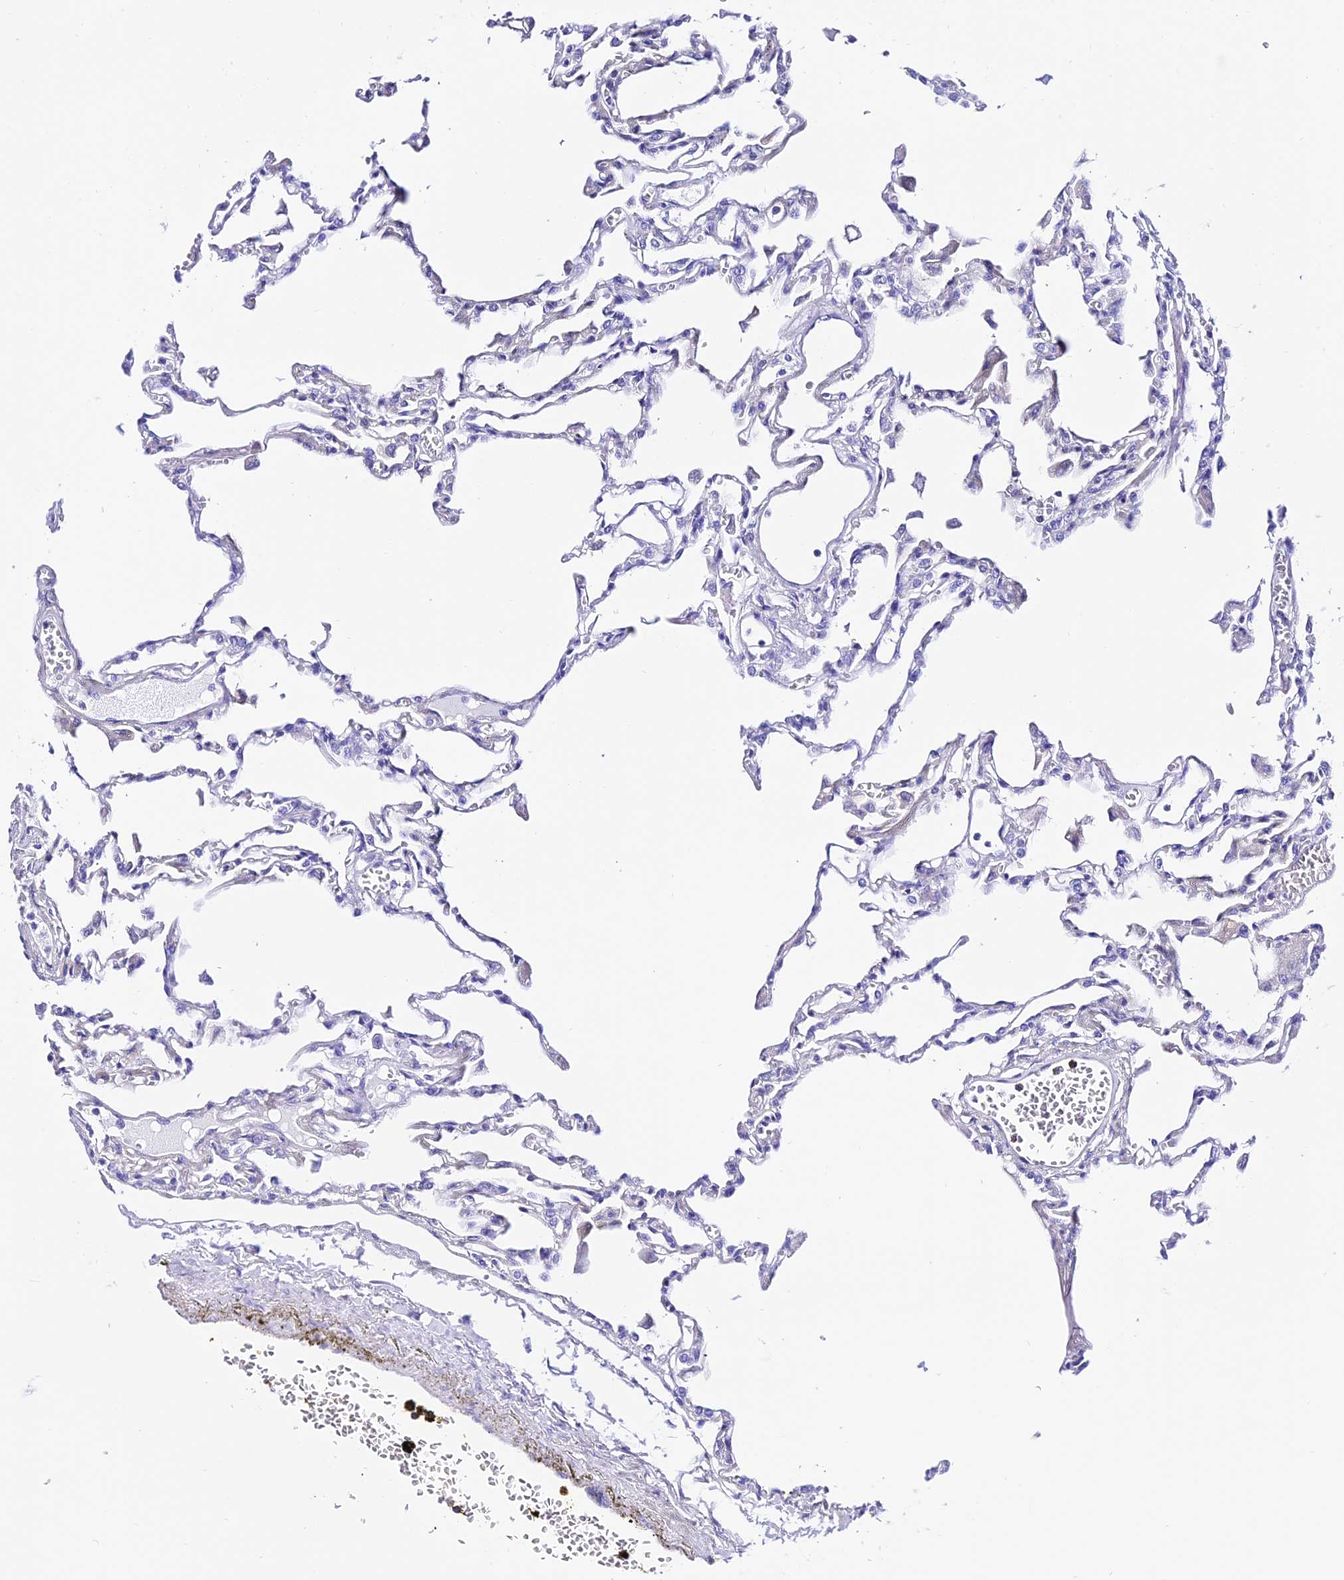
{"staining": {"intensity": "negative", "quantity": "none", "location": "none"}, "tissue": "lung", "cell_type": "Alveolar cells", "image_type": "normal", "snomed": [{"axis": "morphology", "description": "Normal tissue, NOS"}, {"axis": "topography", "description": "Bronchus"}, {"axis": "topography", "description": "Lung"}], "caption": "High magnification brightfield microscopy of benign lung stained with DAB (brown) and counterstained with hematoxylin (blue): alveolar cells show no significant positivity.", "gene": "TRMT44", "patient": {"sex": "female", "age": 49}}